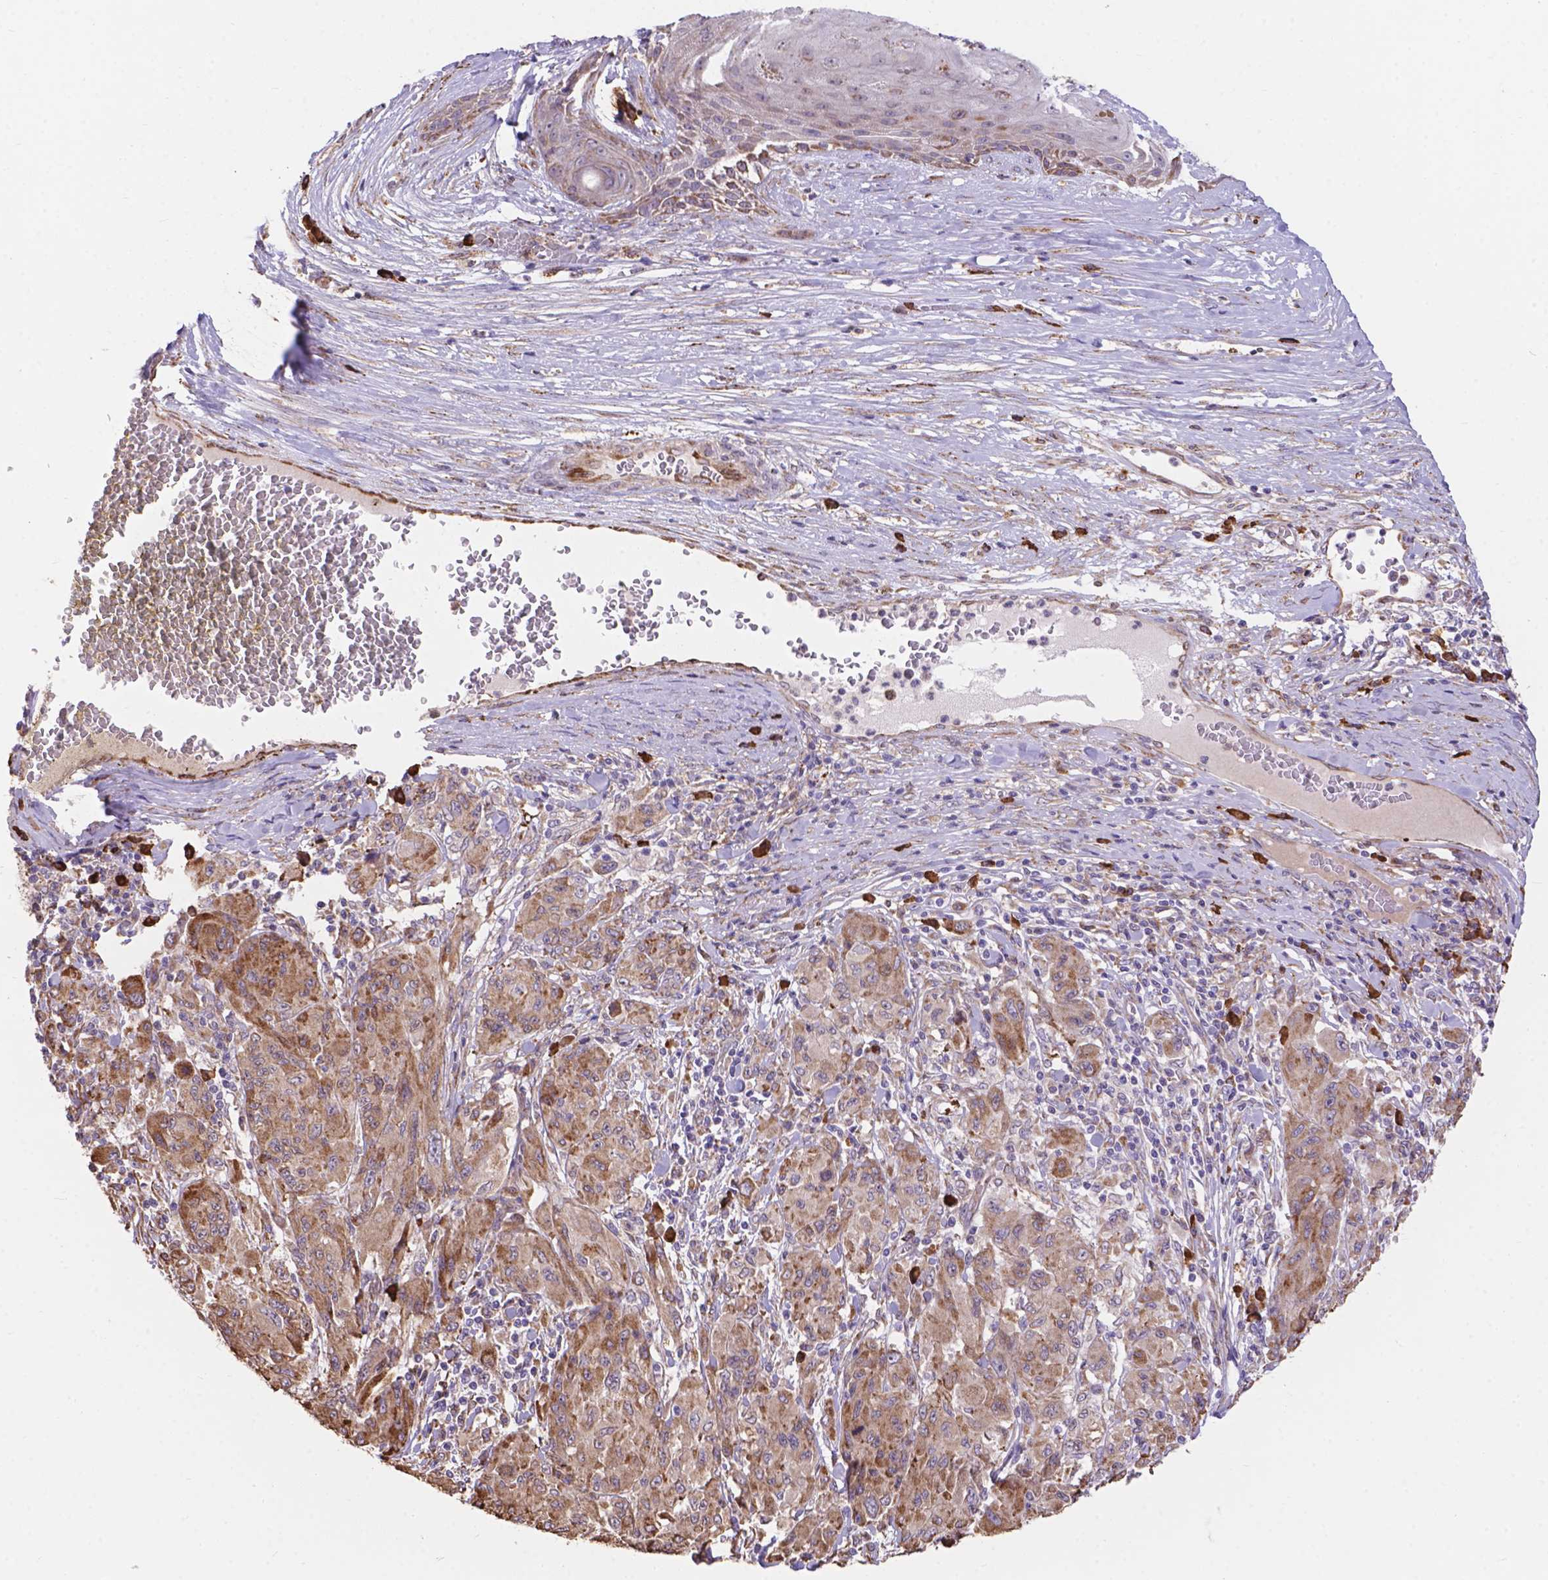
{"staining": {"intensity": "moderate", "quantity": "25%-75%", "location": "cytoplasmic/membranous"}, "tissue": "melanoma", "cell_type": "Tumor cells", "image_type": "cancer", "snomed": [{"axis": "morphology", "description": "Malignant melanoma, NOS"}, {"axis": "topography", "description": "Skin"}], "caption": "Immunohistochemical staining of melanoma reveals medium levels of moderate cytoplasmic/membranous positivity in about 25%-75% of tumor cells. Nuclei are stained in blue.", "gene": "IPO11", "patient": {"sex": "female", "age": 91}}